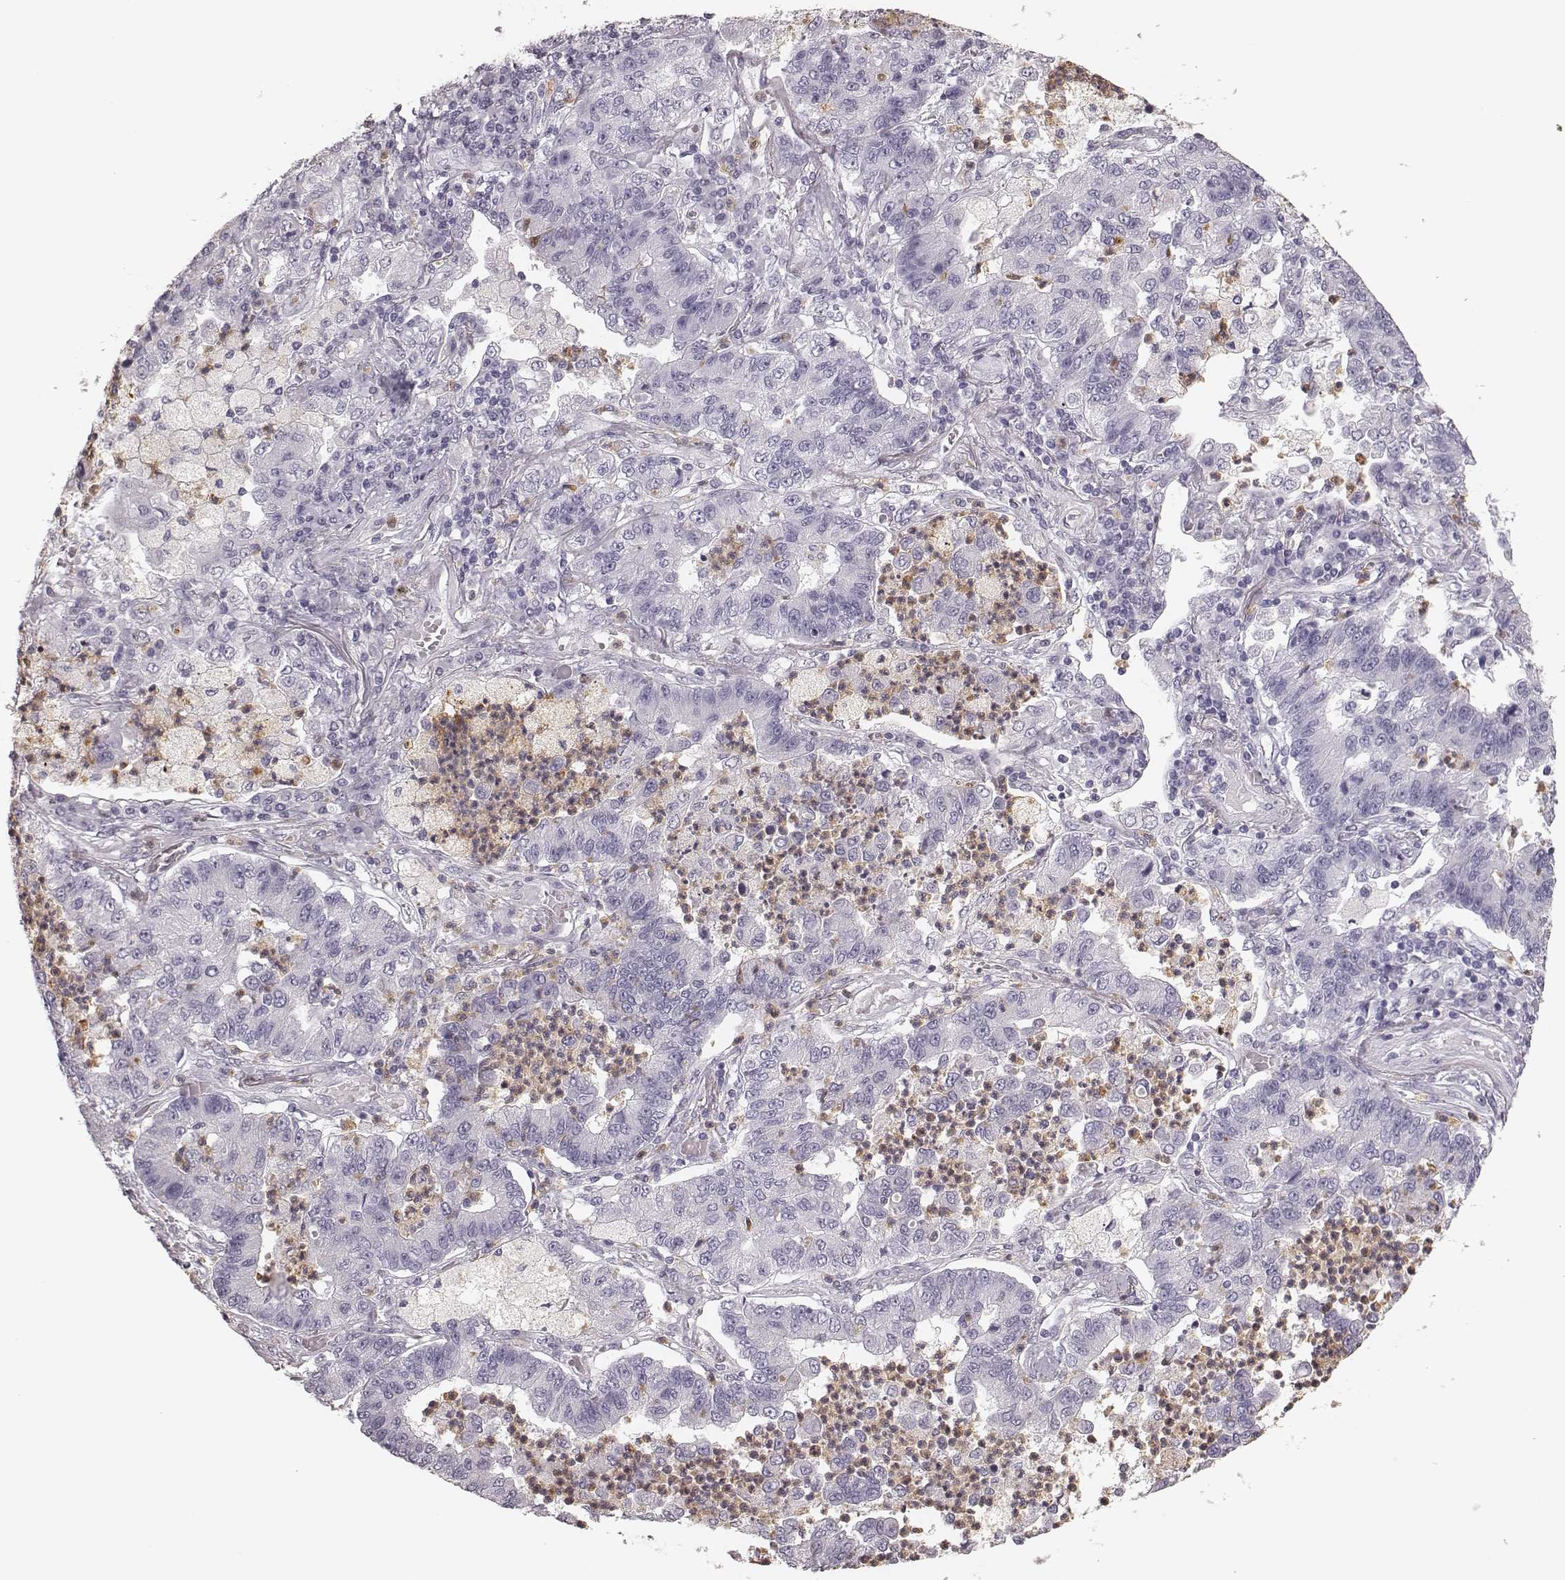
{"staining": {"intensity": "negative", "quantity": "none", "location": "none"}, "tissue": "lung cancer", "cell_type": "Tumor cells", "image_type": "cancer", "snomed": [{"axis": "morphology", "description": "Adenocarcinoma, NOS"}, {"axis": "topography", "description": "Lung"}], "caption": "This image is of lung cancer stained with IHC to label a protein in brown with the nuclei are counter-stained blue. There is no staining in tumor cells. (Immunohistochemistry (ihc), brightfield microscopy, high magnification).", "gene": "ELANE", "patient": {"sex": "female", "age": 57}}